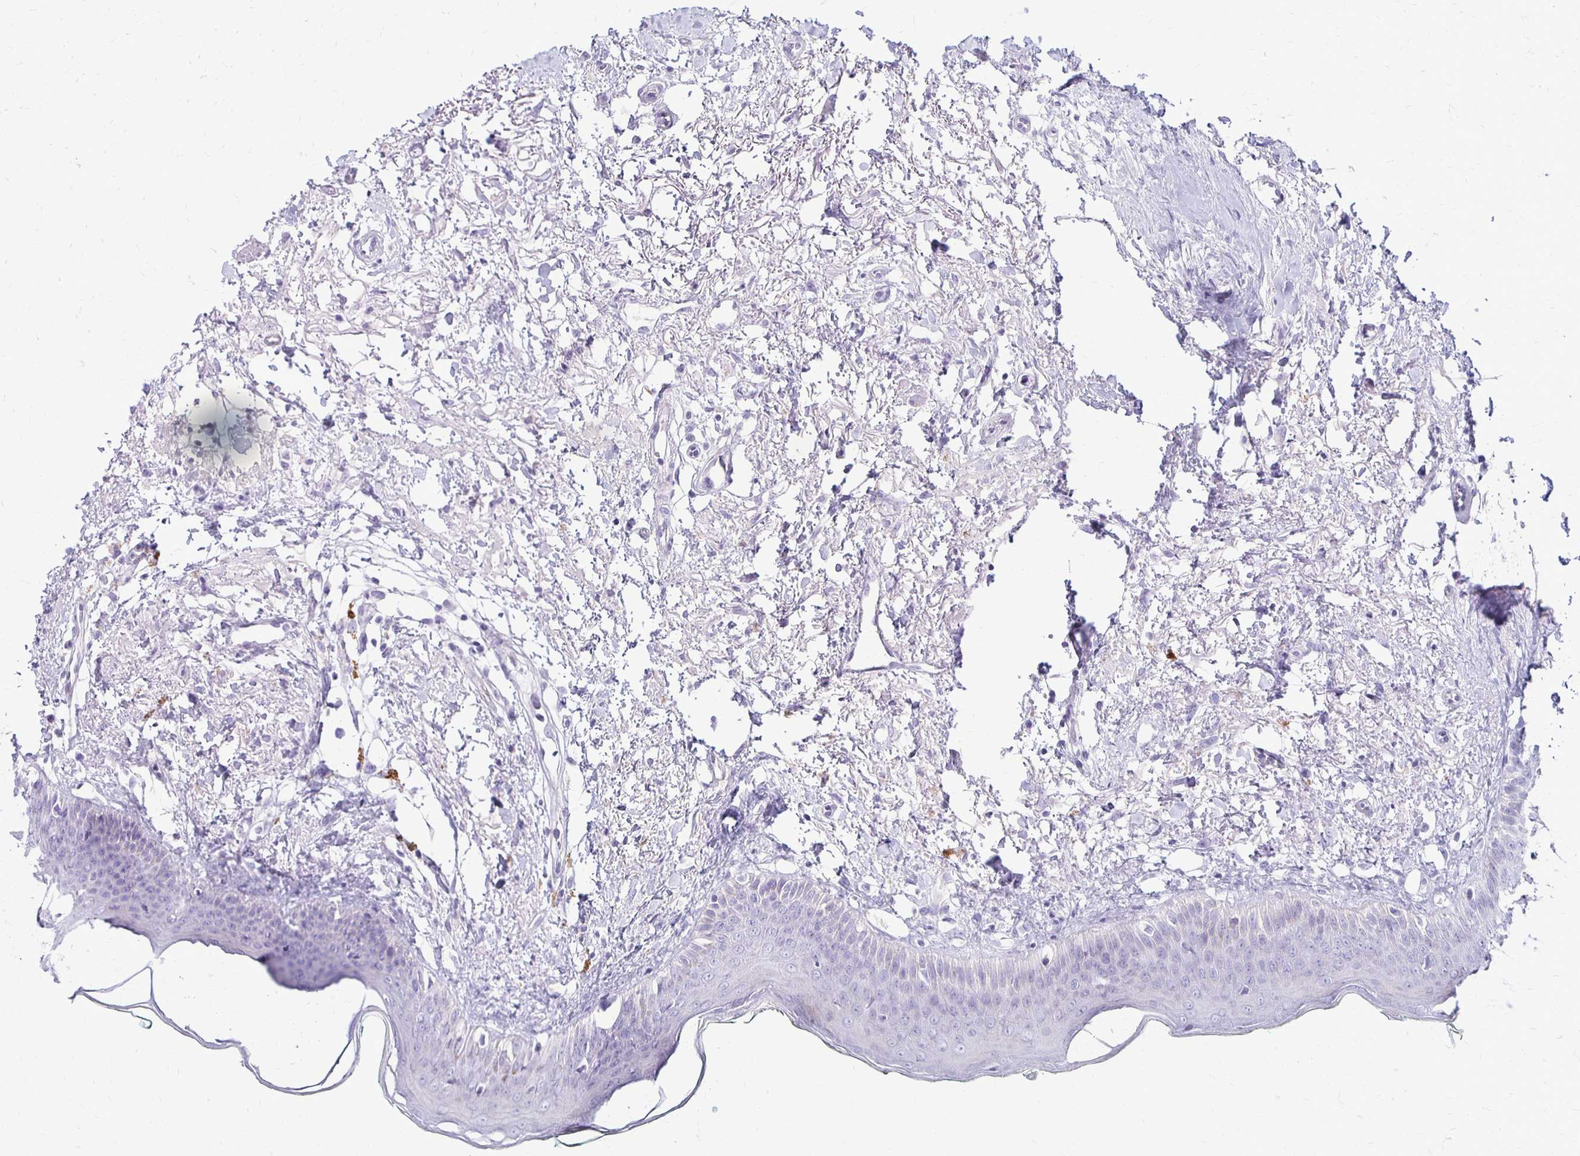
{"staining": {"intensity": "negative", "quantity": "none", "location": "none"}, "tissue": "oral mucosa", "cell_type": "Squamous epithelial cells", "image_type": "normal", "snomed": [{"axis": "morphology", "description": "Normal tissue, NOS"}, {"axis": "topography", "description": "Oral tissue"}], "caption": "This is an immunohistochemistry (IHC) photomicrograph of benign human oral mucosa. There is no positivity in squamous epithelial cells.", "gene": "RYR1", "patient": {"sex": "female", "age": 70}}